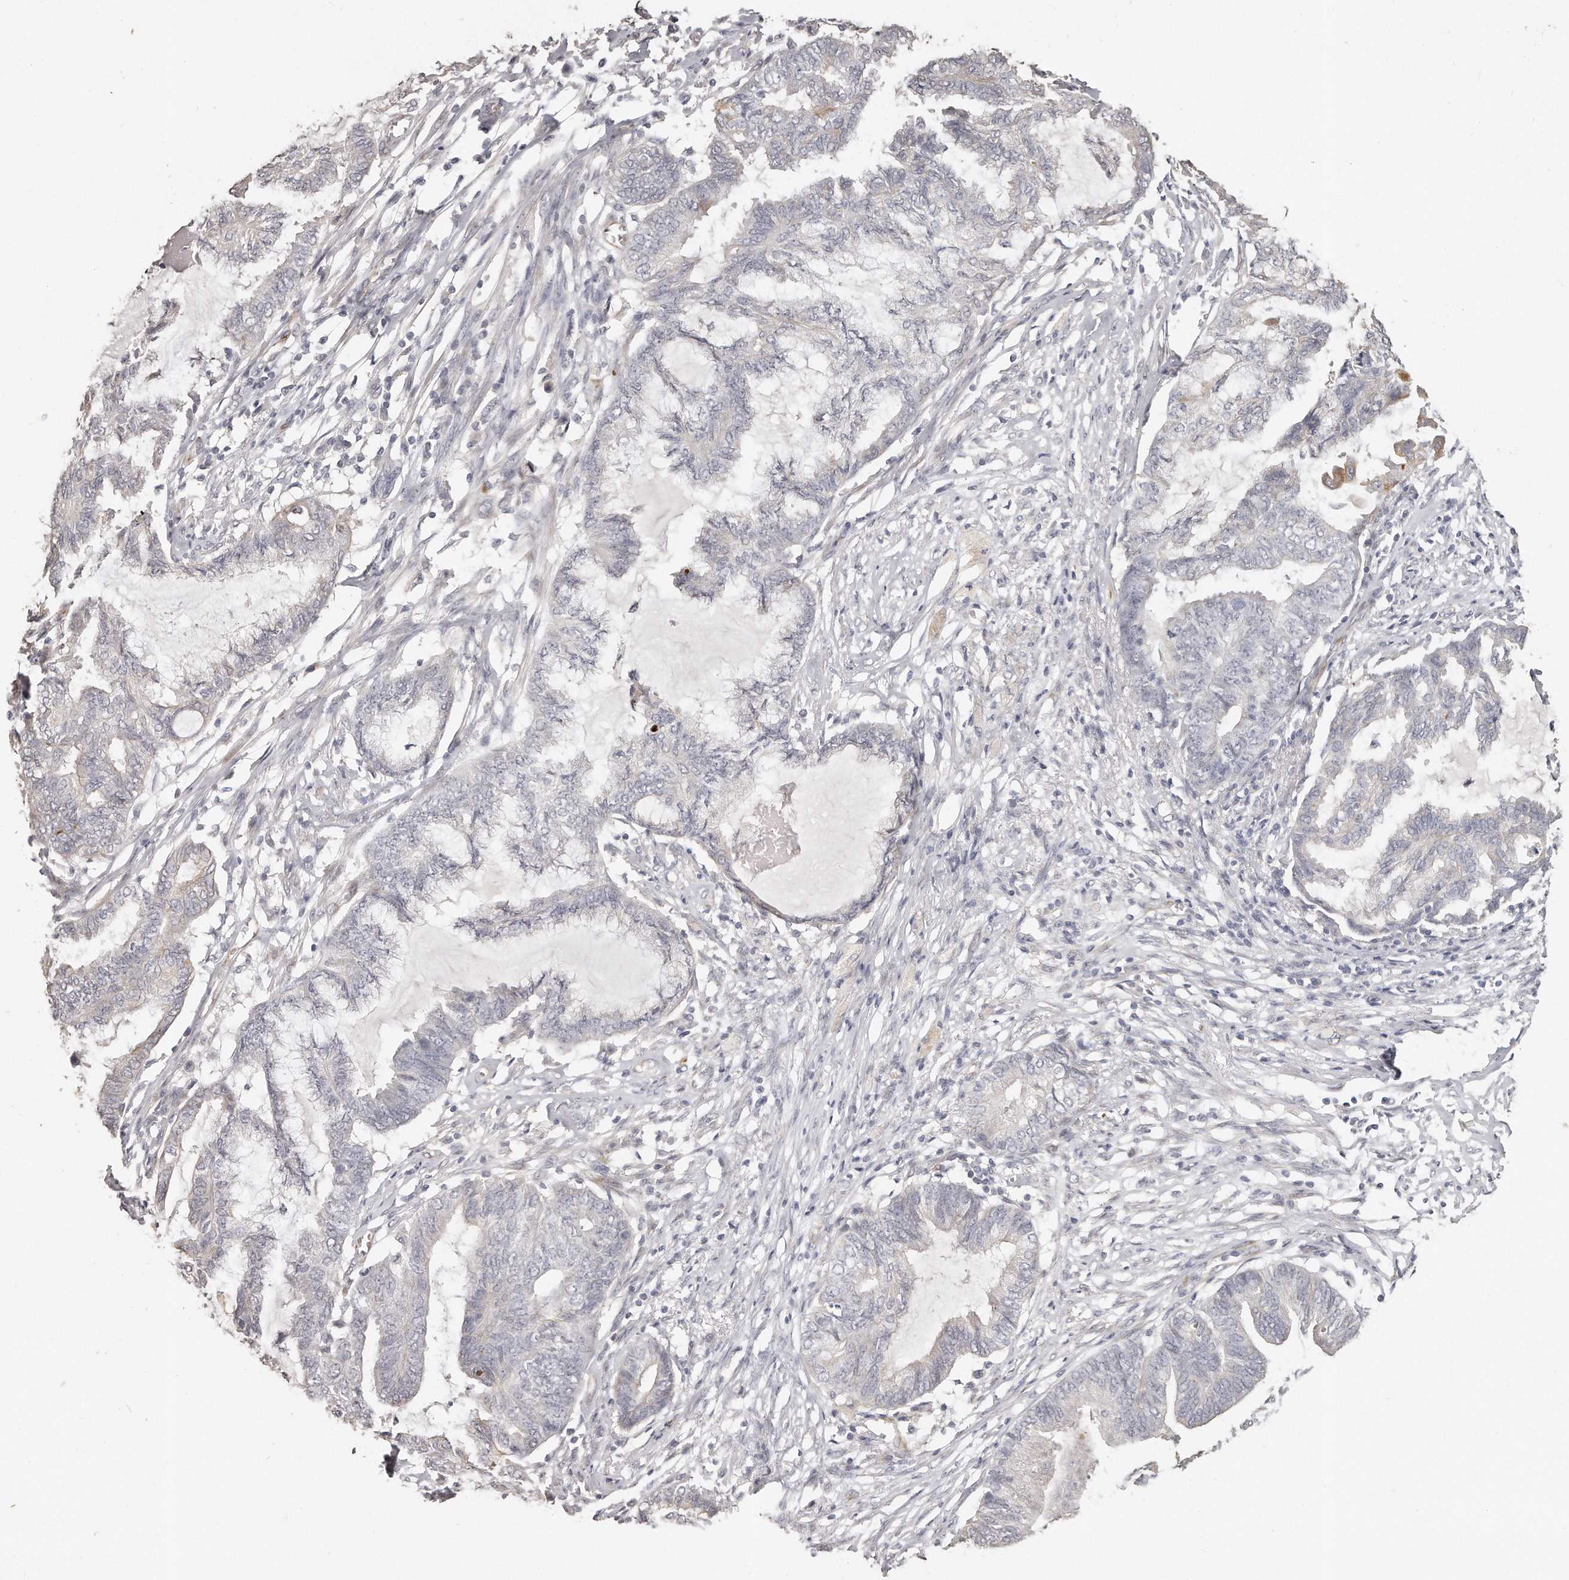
{"staining": {"intensity": "negative", "quantity": "none", "location": "none"}, "tissue": "endometrial cancer", "cell_type": "Tumor cells", "image_type": "cancer", "snomed": [{"axis": "morphology", "description": "Adenocarcinoma, NOS"}, {"axis": "topography", "description": "Endometrium"}], "caption": "Immunohistochemistry image of human endometrial adenocarcinoma stained for a protein (brown), which reveals no expression in tumor cells. Nuclei are stained in blue.", "gene": "ZYG11A", "patient": {"sex": "female", "age": 86}}